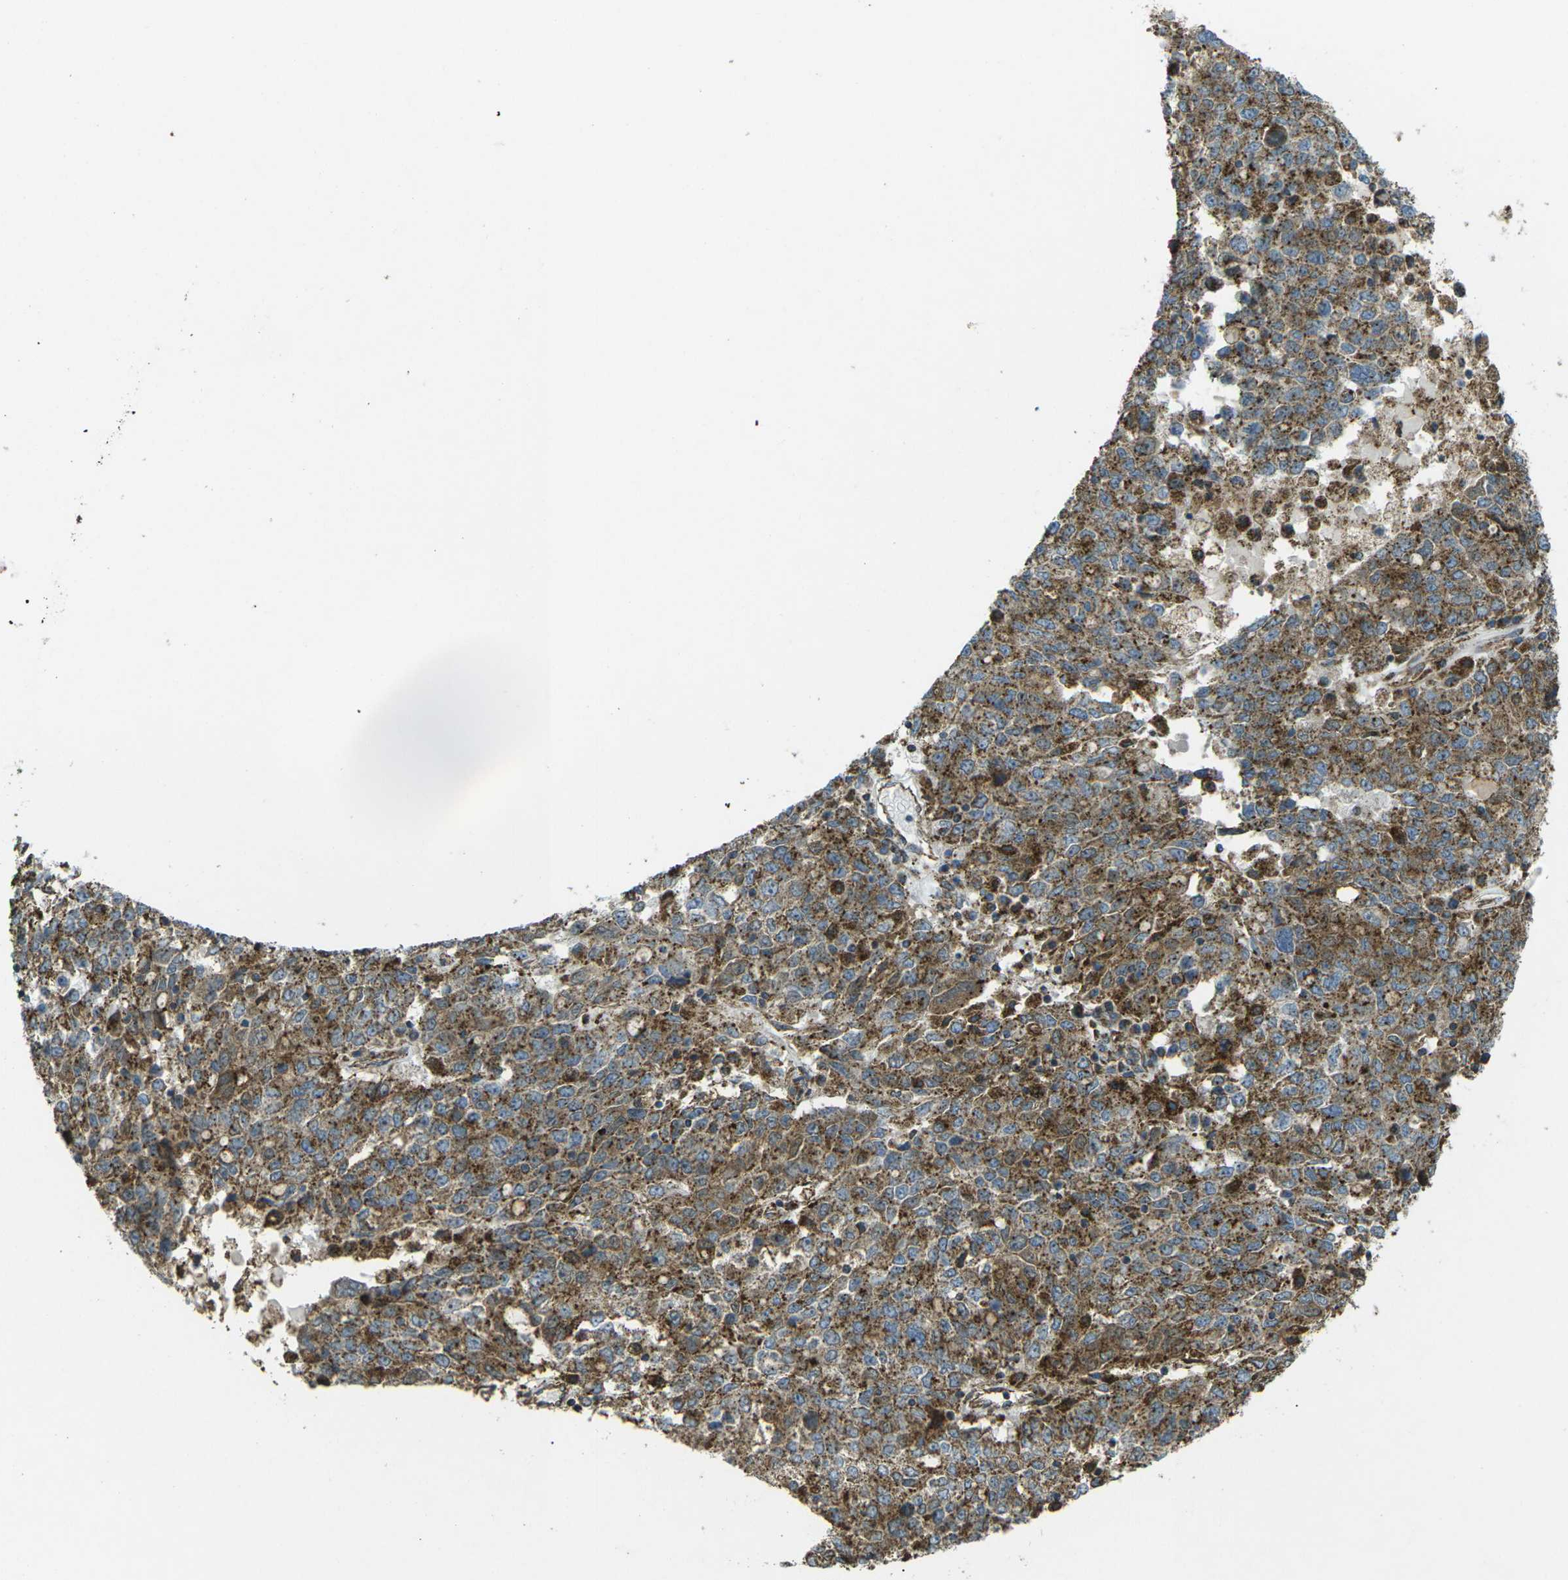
{"staining": {"intensity": "strong", "quantity": ">75%", "location": "cytoplasmic/membranous"}, "tissue": "ovarian cancer", "cell_type": "Tumor cells", "image_type": "cancer", "snomed": [{"axis": "morphology", "description": "Carcinoma, endometroid"}, {"axis": "topography", "description": "Ovary"}], "caption": "Ovarian cancer stained for a protein displays strong cytoplasmic/membranous positivity in tumor cells.", "gene": "CHMP3", "patient": {"sex": "female", "age": 62}}